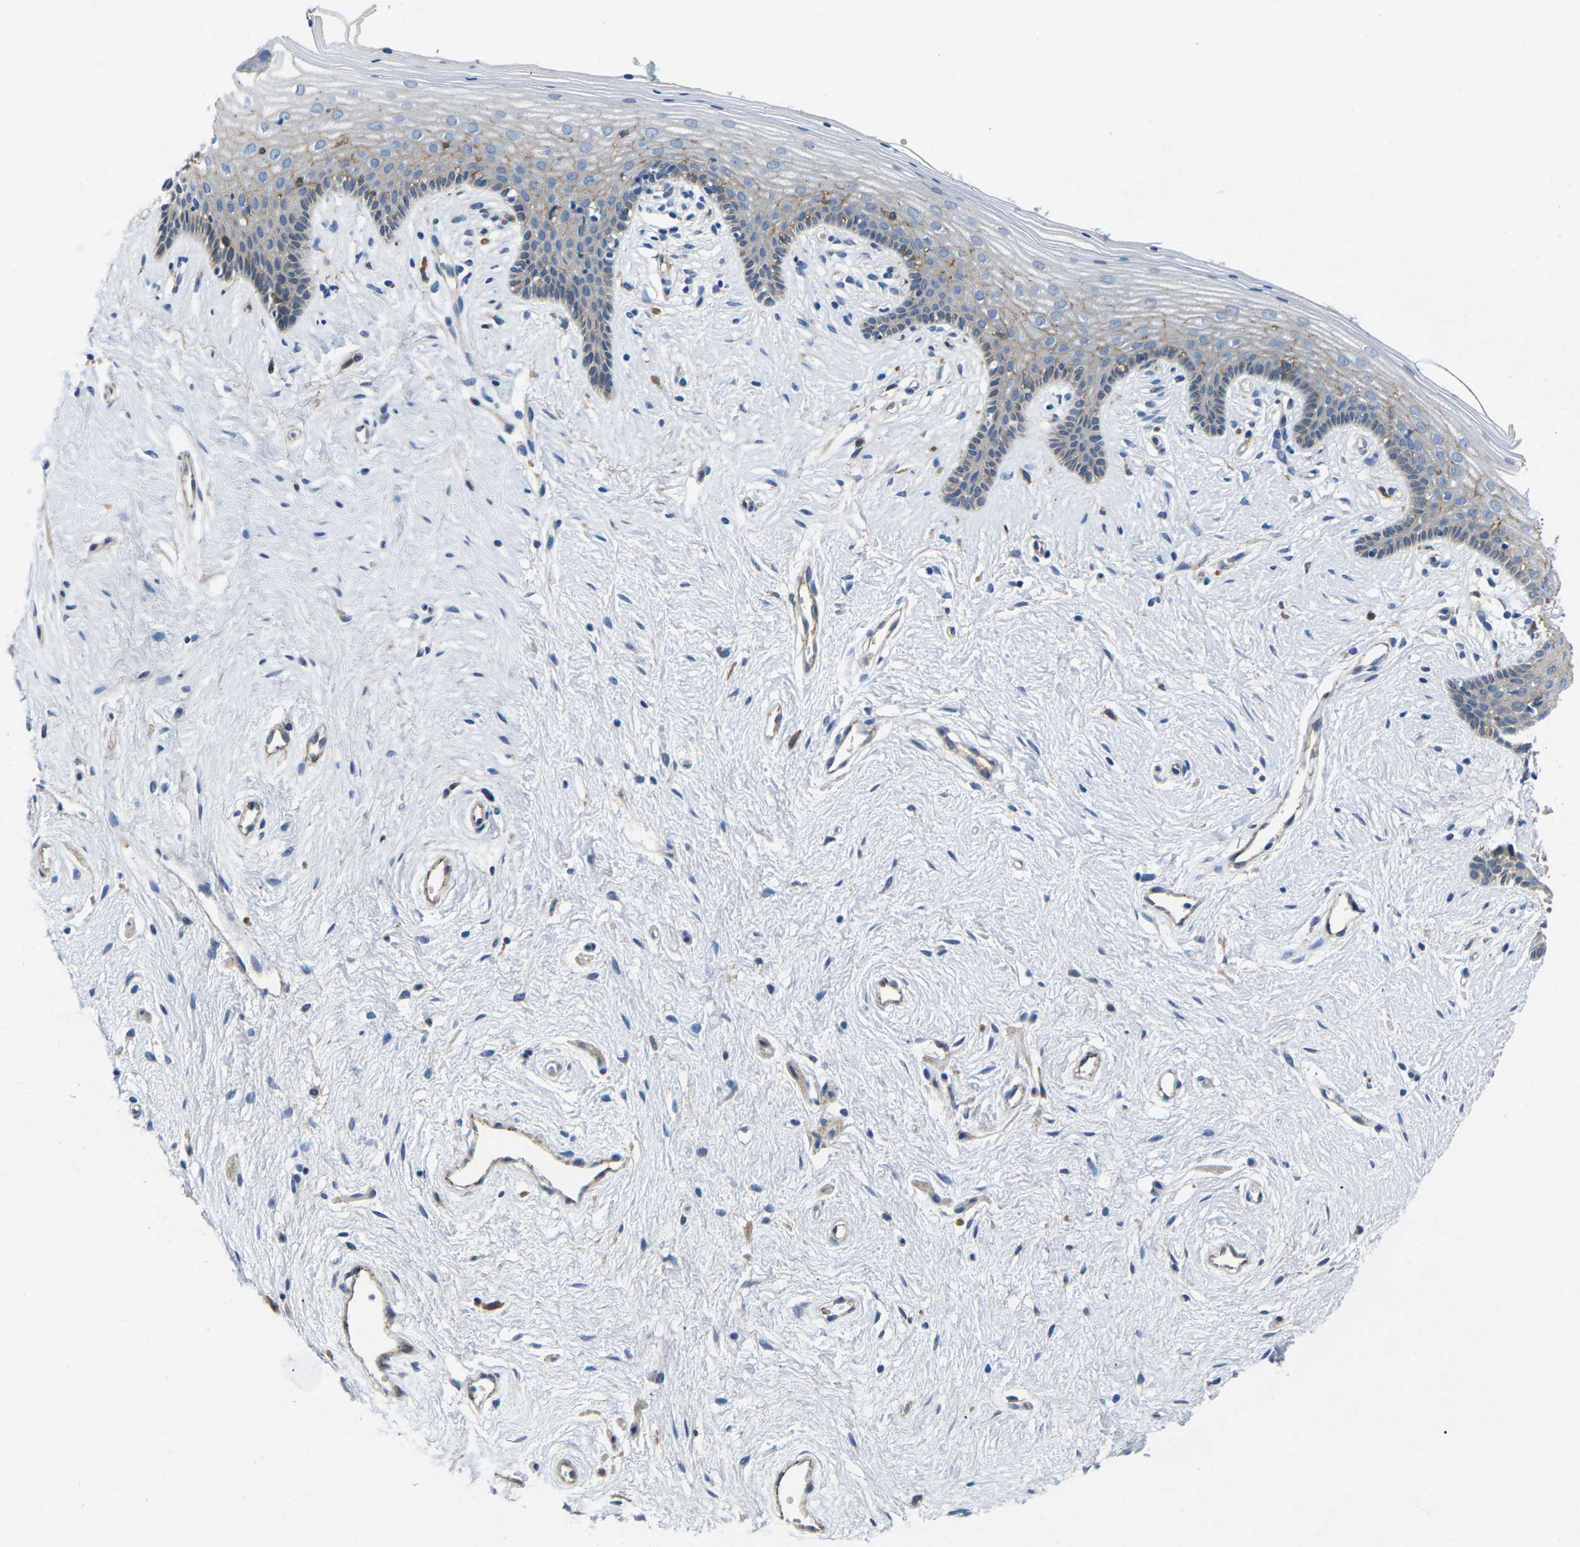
{"staining": {"intensity": "weak", "quantity": "<25%", "location": "cytoplasmic/membranous"}, "tissue": "vagina", "cell_type": "Squamous epithelial cells", "image_type": "normal", "snomed": [{"axis": "morphology", "description": "Normal tissue, NOS"}, {"axis": "topography", "description": "Vagina"}], "caption": "High power microscopy photomicrograph of an immunohistochemistry image of normal vagina, revealing no significant expression in squamous epithelial cells. (Immunohistochemistry (ihc), brightfield microscopy, high magnification).", "gene": "CTNND1", "patient": {"sex": "female", "age": 44}}